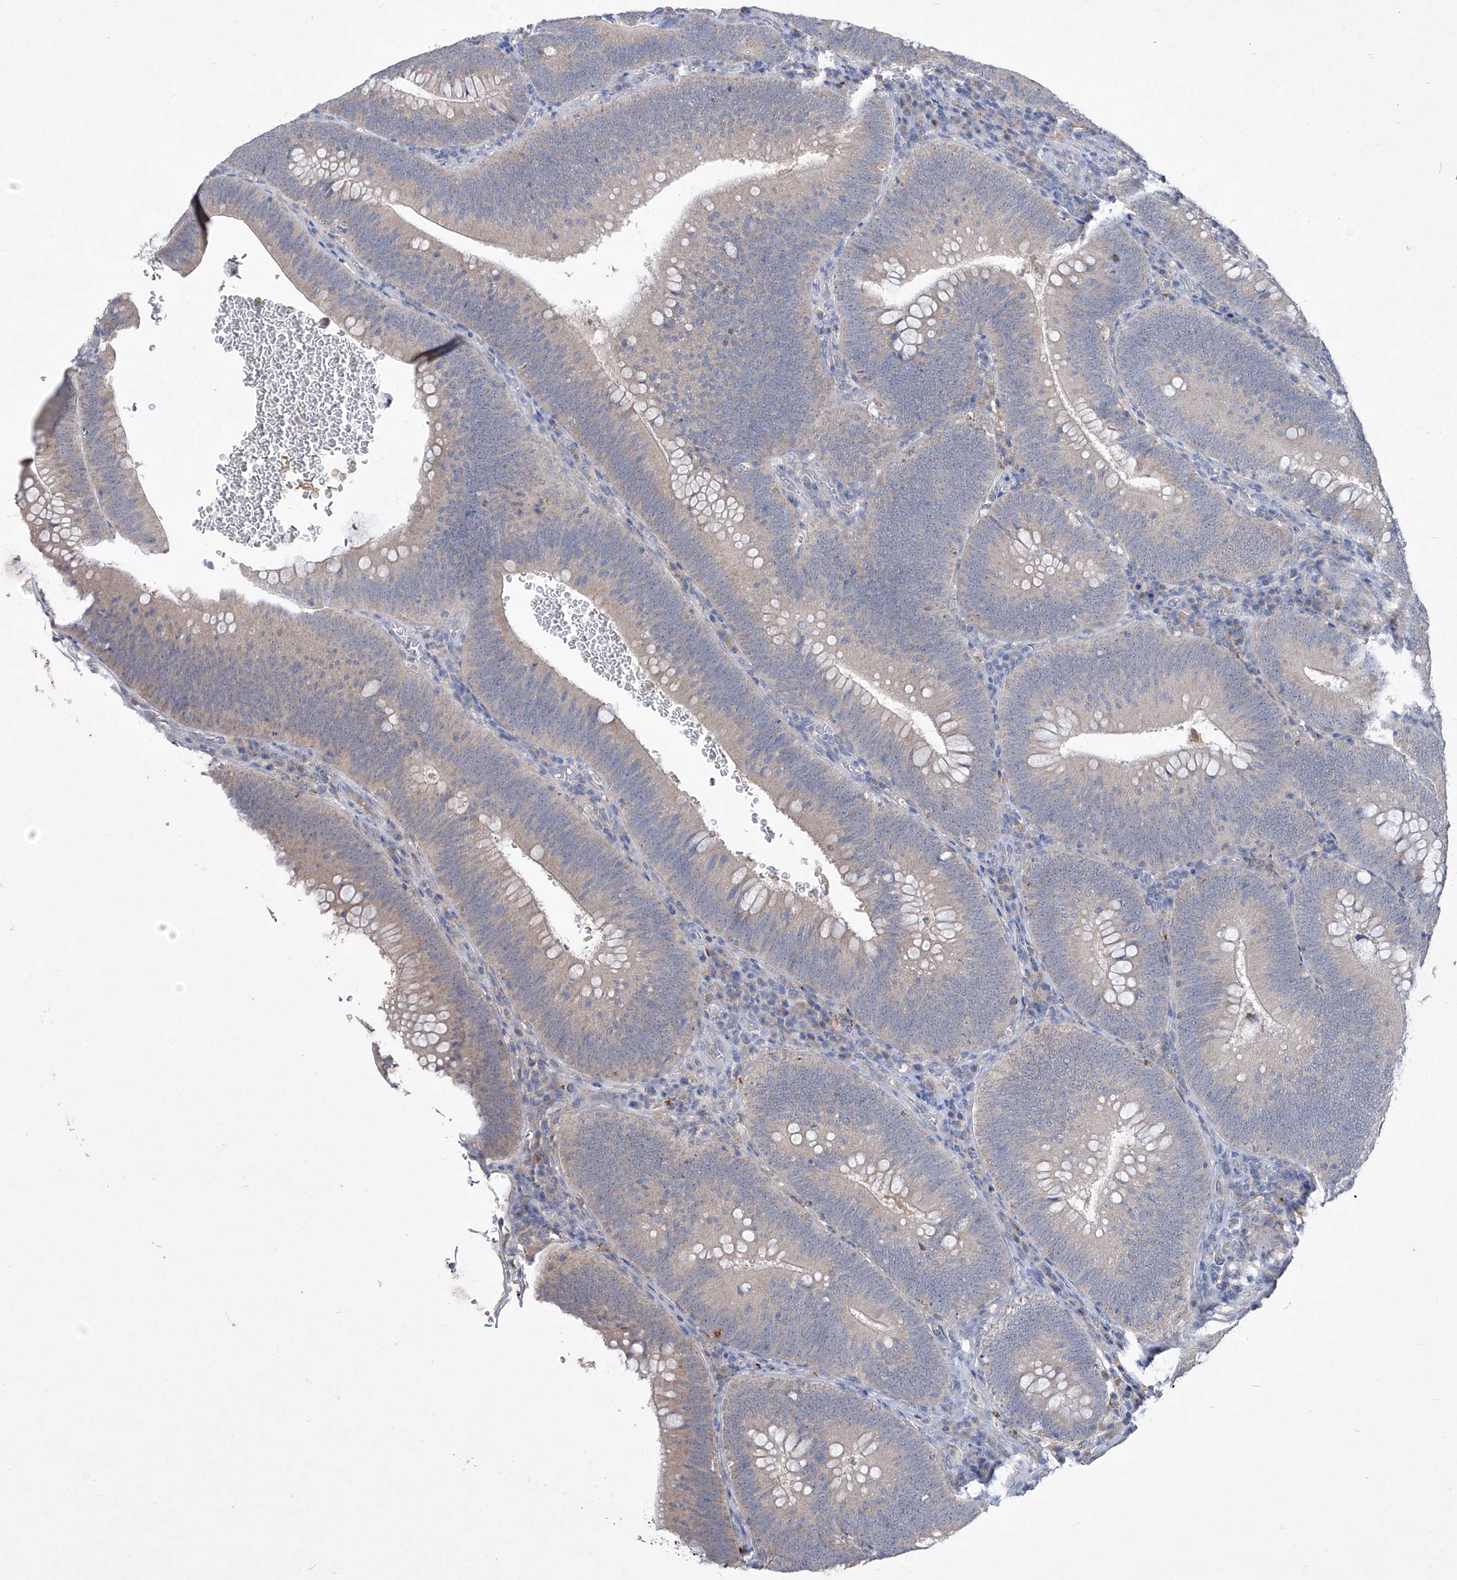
{"staining": {"intensity": "weak", "quantity": "<25%", "location": "cytoplasmic/membranous"}, "tissue": "colorectal cancer", "cell_type": "Tumor cells", "image_type": "cancer", "snomed": [{"axis": "morphology", "description": "Normal tissue, NOS"}, {"axis": "topography", "description": "Colon"}], "caption": "This image is of colorectal cancer stained with IHC to label a protein in brown with the nuclei are counter-stained blue. There is no expression in tumor cells. (DAB (3,3'-diaminobenzidine) immunohistochemistry (IHC) visualized using brightfield microscopy, high magnification).", "gene": "SBK2", "patient": {"sex": "female", "age": 82}}